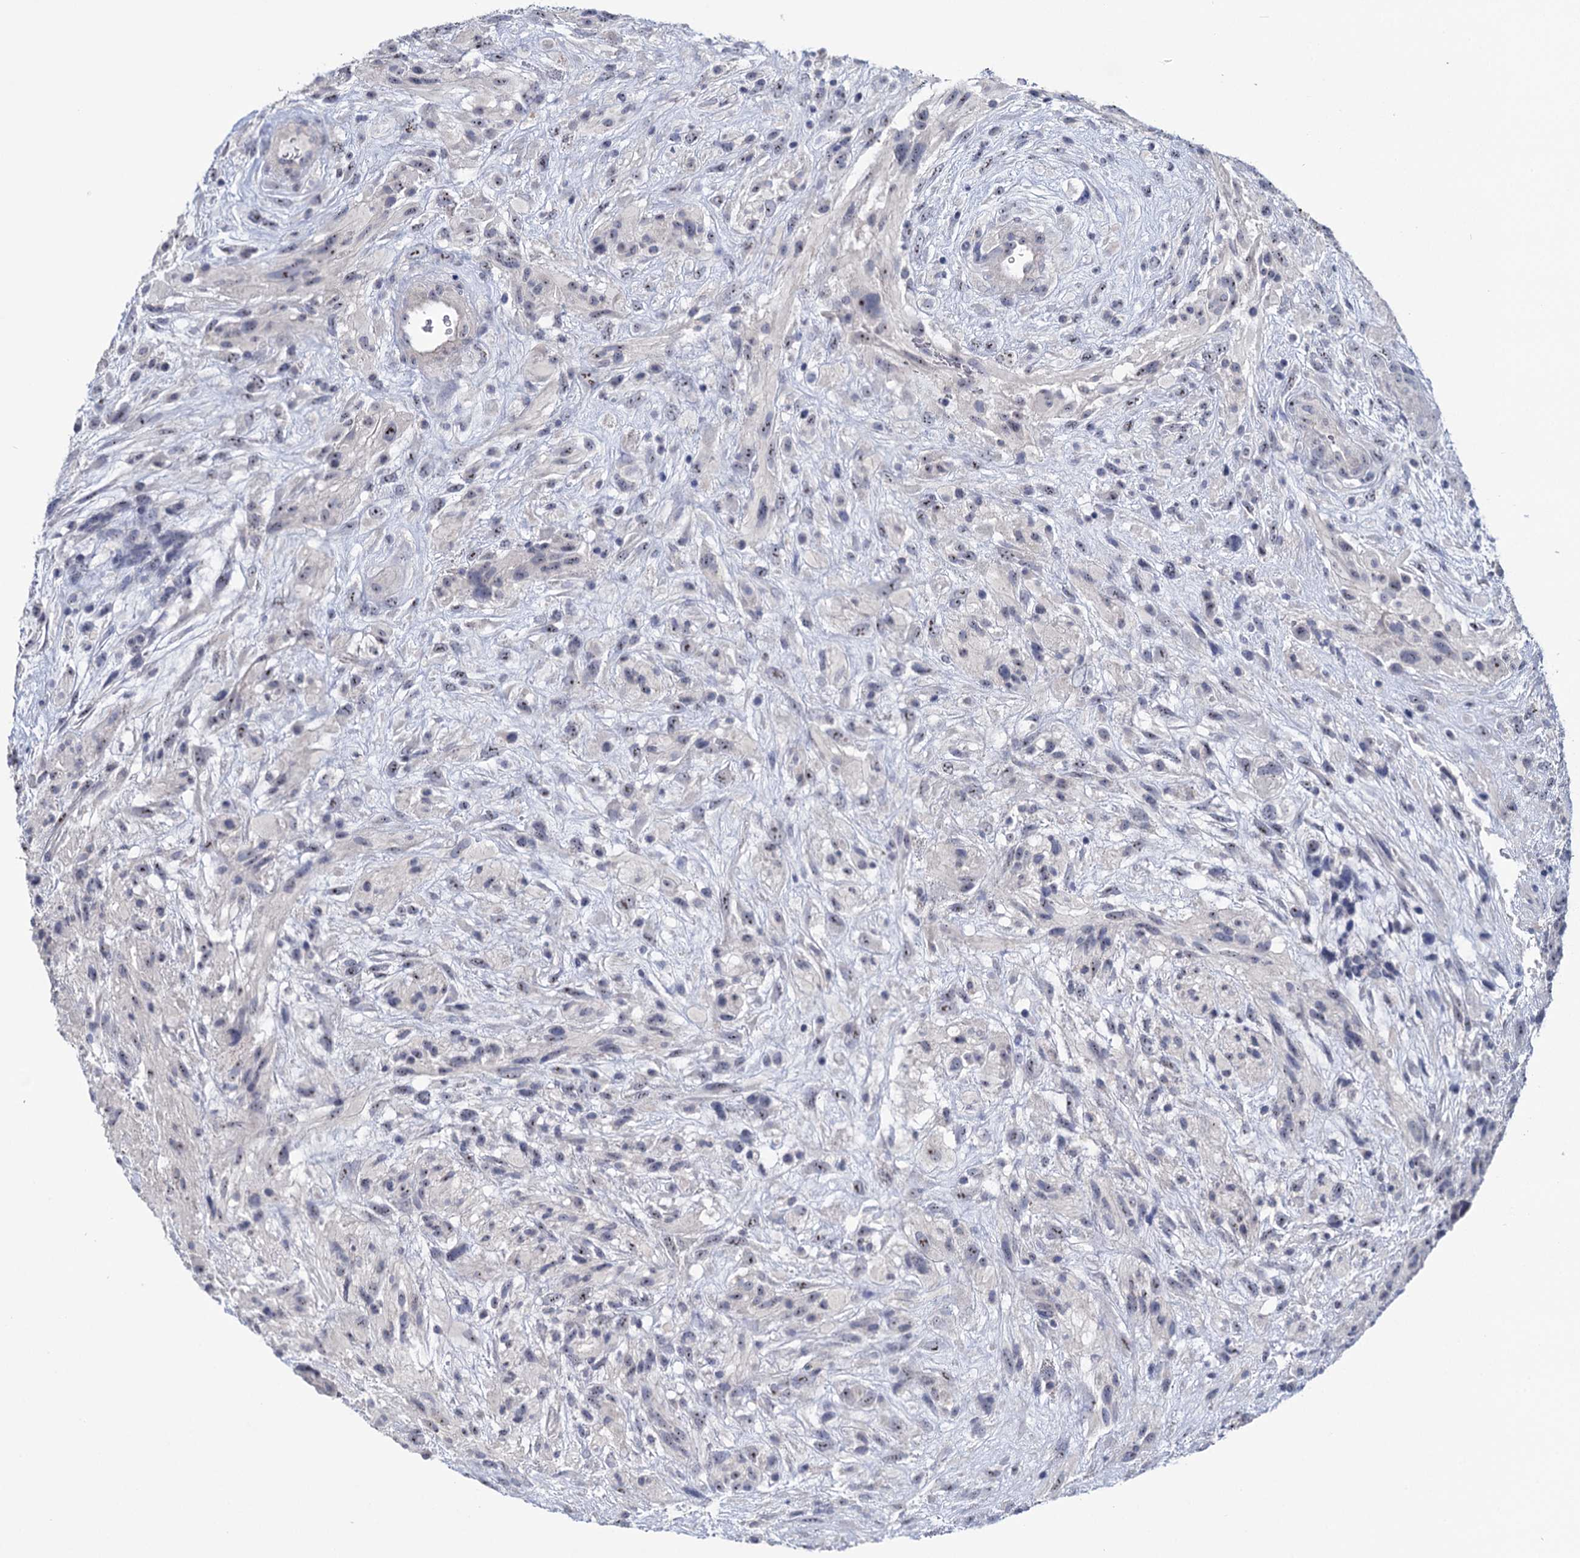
{"staining": {"intensity": "weak", "quantity": ">75%", "location": "nuclear"}, "tissue": "glioma", "cell_type": "Tumor cells", "image_type": "cancer", "snomed": [{"axis": "morphology", "description": "Glioma, malignant, High grade"}, {"axis": "topography", "description": "Brain"}], "caption": "A low amount of weak nuclear positivity is present in about >75% of tumor cells in glioma tissue. (Stains: DAB (3,3'-diaminobenzidine) in brown, nuclei in blue, Microscopy: brightfield microscopy at high magnification).", "gene": "SFN", "patient": {"sex": "male", "age": 61}}